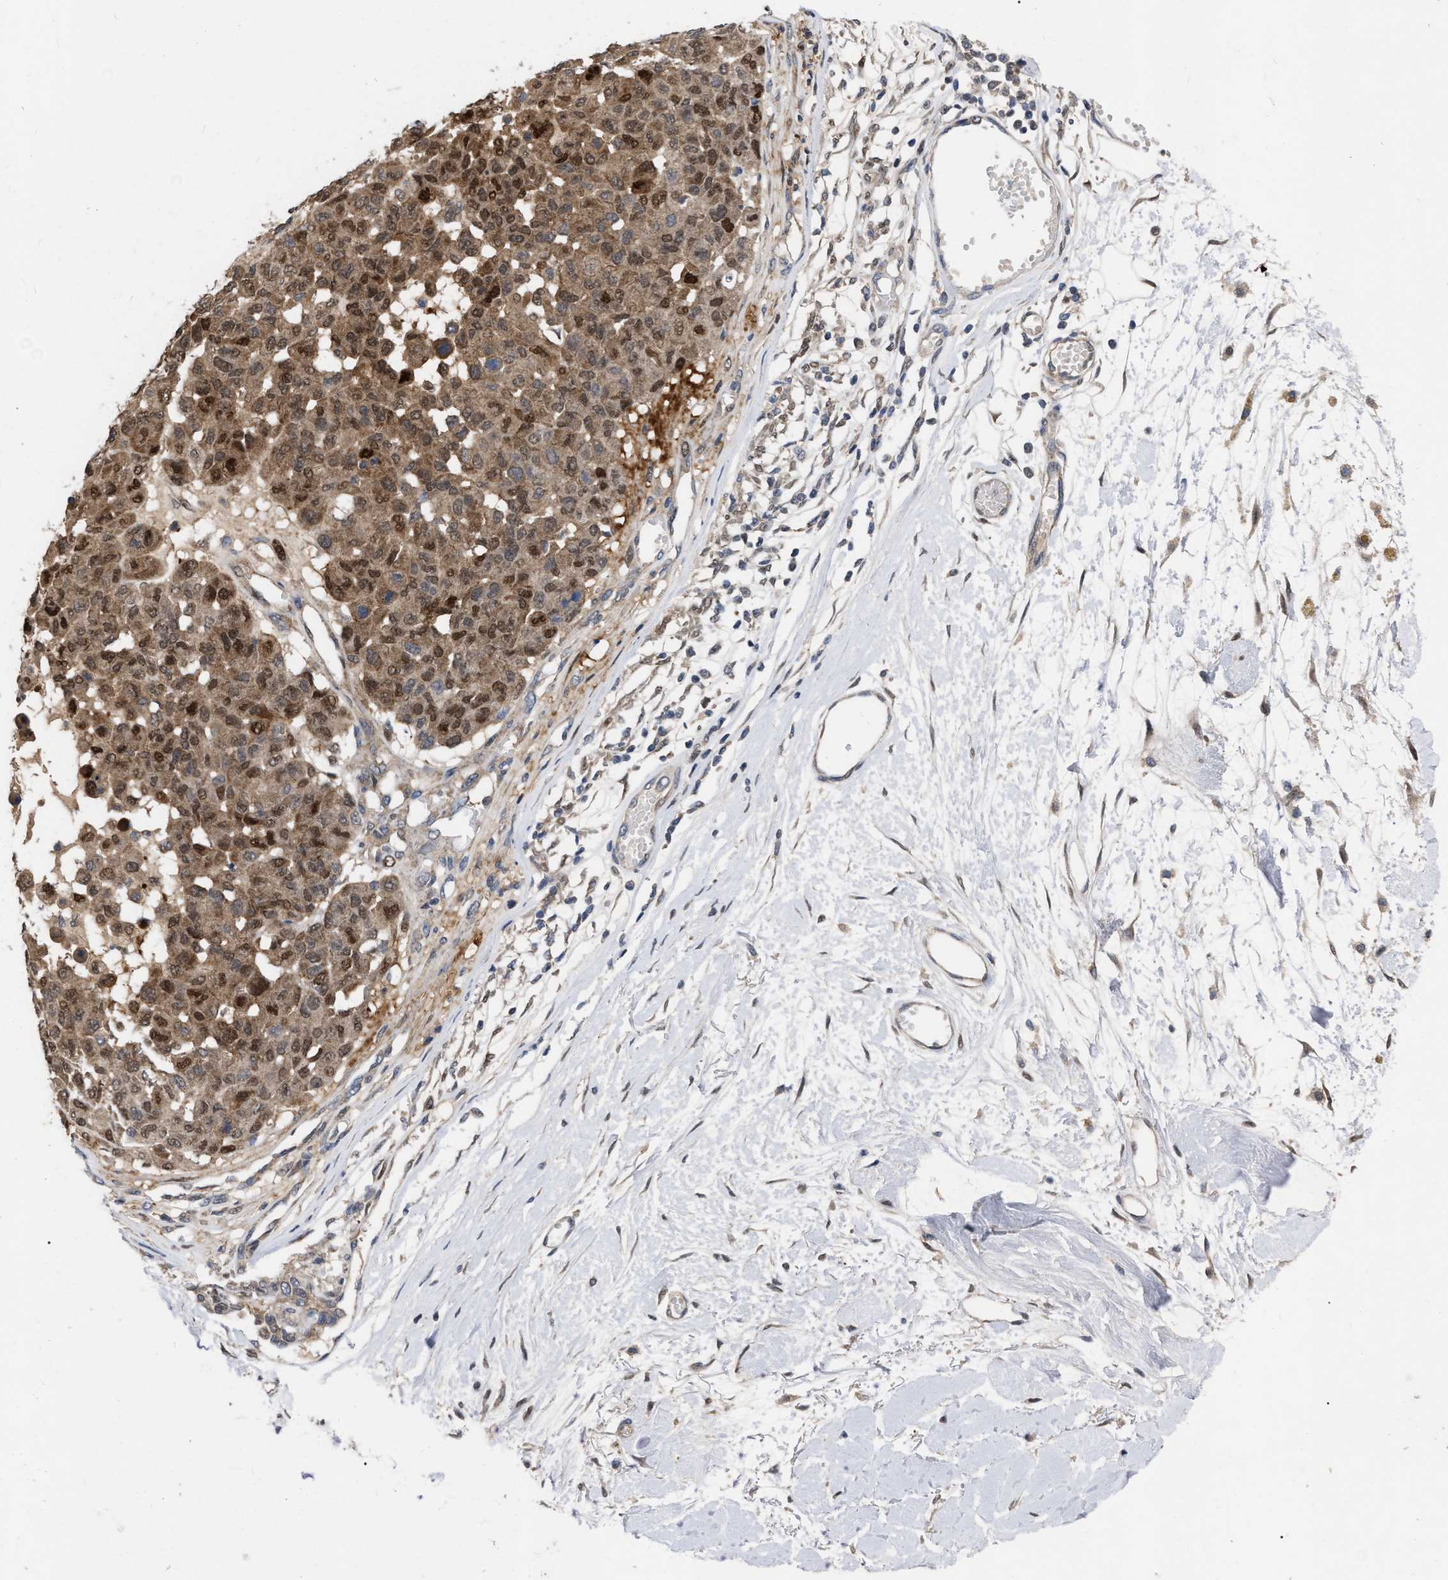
{"staining": {"intensity": "moderate", "quantity": ">75%", "location": "cytoplasmic/membranous,nuclear"}, "tissue": "melanoma", "cell_type": "Tumor cells", "image_type": "cancer", "snomed": [{"axis": "morphology", "description": "Normal tissue, NOS"}, {"axis": "morphology", "description": "Malignant melanoma, NOS"}, {"axis": "topography", "description": "Skin"}], "caption": "This micrograph demonstrates immunohistochemistry (IHC) staining of melanoma, with medium moderate cytoplasmic/membranous and nuclear positivity in about >75% of tumor cells.", "gene": "MDM4", "patient": {"sex": "male", "age": 62}}